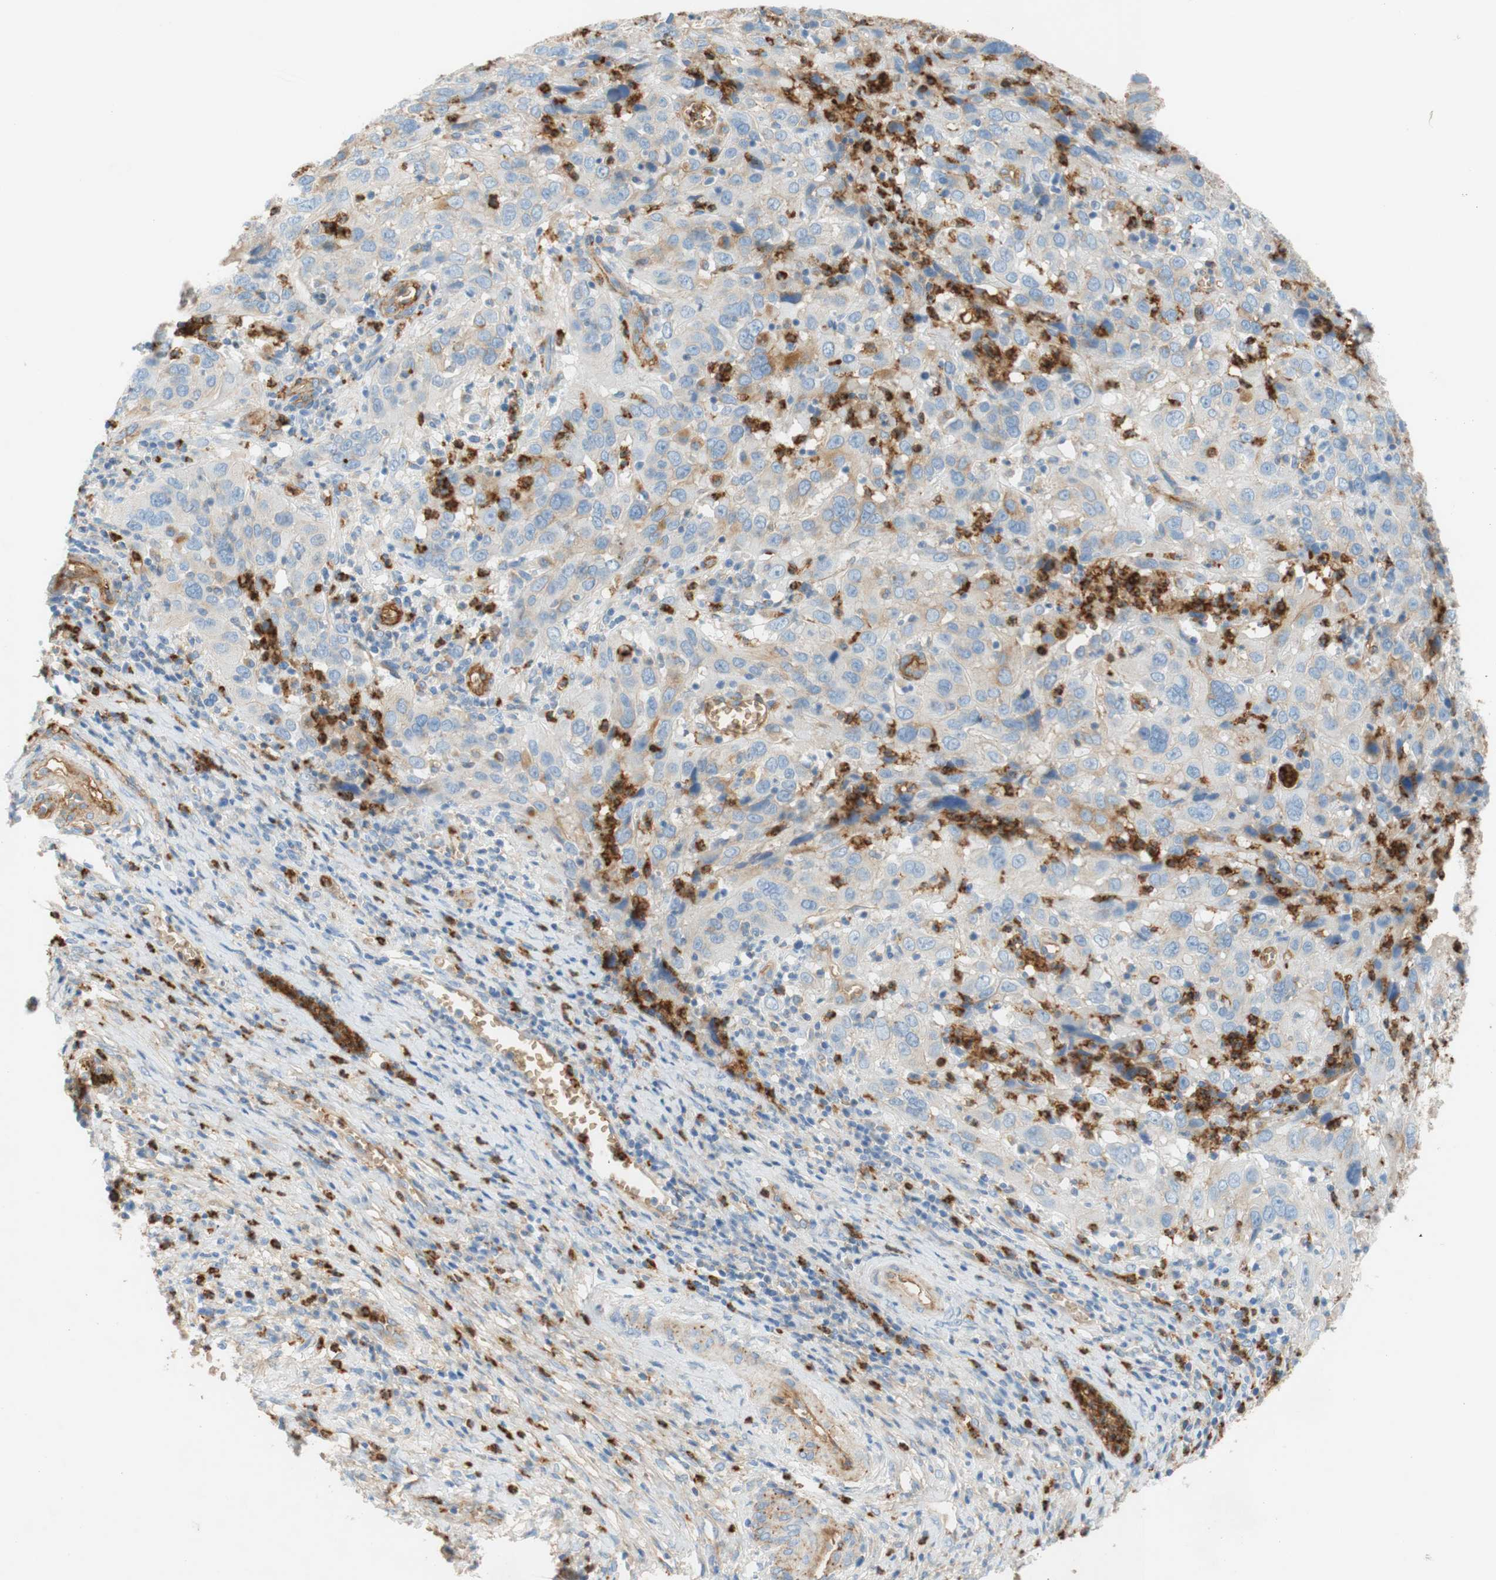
{"staining": {"intensity": "weak", "quantity": "<25%", "location": "cytoplasmic/membranous"}, "tissue": "cervical cancer", "cell_type": "Tumor cells", "image_type": "cancer", "snomed": [{"axis": "morphology", "description": "Squamous cell carcinoma, NOS"}, {"axis": "topography", "description": "Cervix"}], "caption": "This is an immunohistochemistry (IHC) photomicrograph of cervical cancer. There is no expression in tumor cells.", "gene": "STOM", "patient": {"sex": "female", "age": 32}}